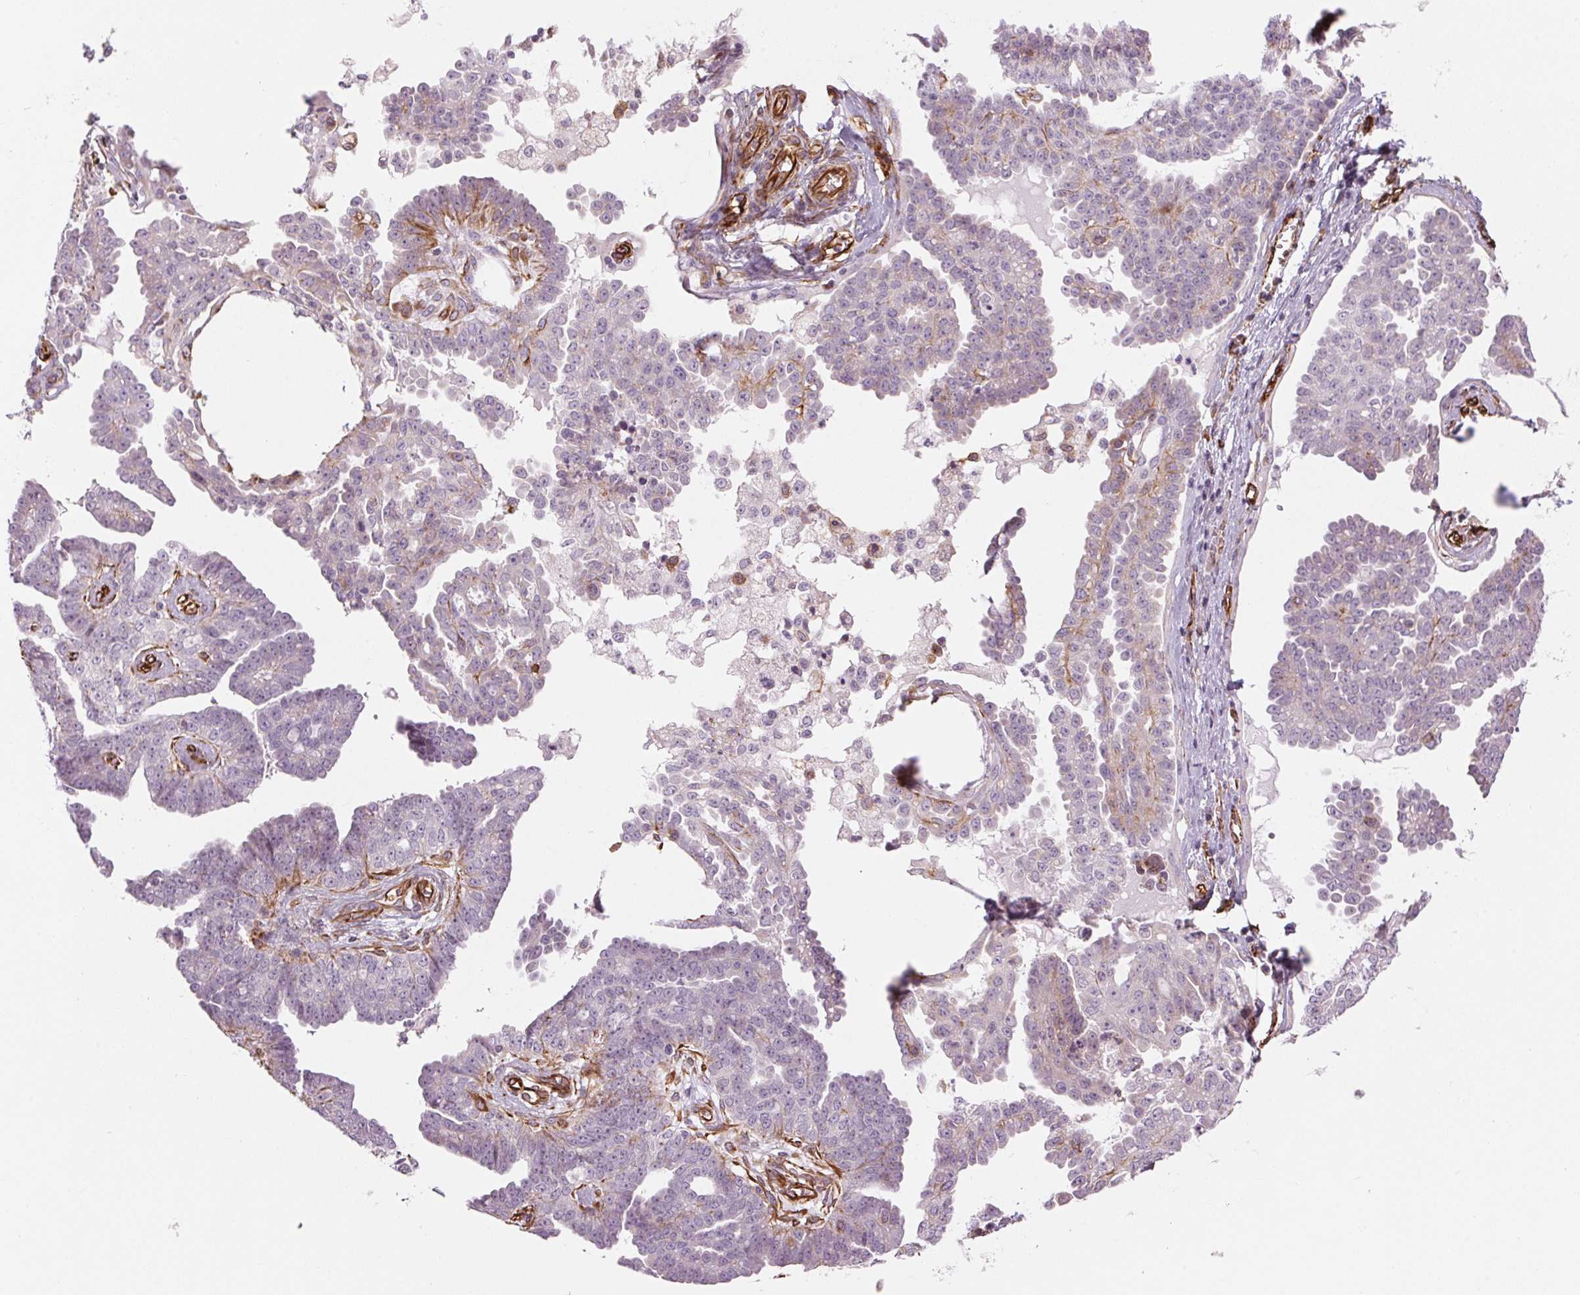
{"staining": {"intensity": "negative", "quantity": "none", "location": "none"}, "tissue": "ovarian cancer", "cell_type": "Tumor cells", "image_type": "cancer", "snomed": [{"axis": "morphology", "description": "Cystadenocarcinoma, serous, NOS"}, {"axis": "topography", "description": "Ovary"}], "caption": "A micrograph of serous cystadenocarcinoma (ovarian) stained for a protein exhibits no brown staining in tumor cells.", "gene": "CLPS", "patient": {"sex": "female", "age": 71}}